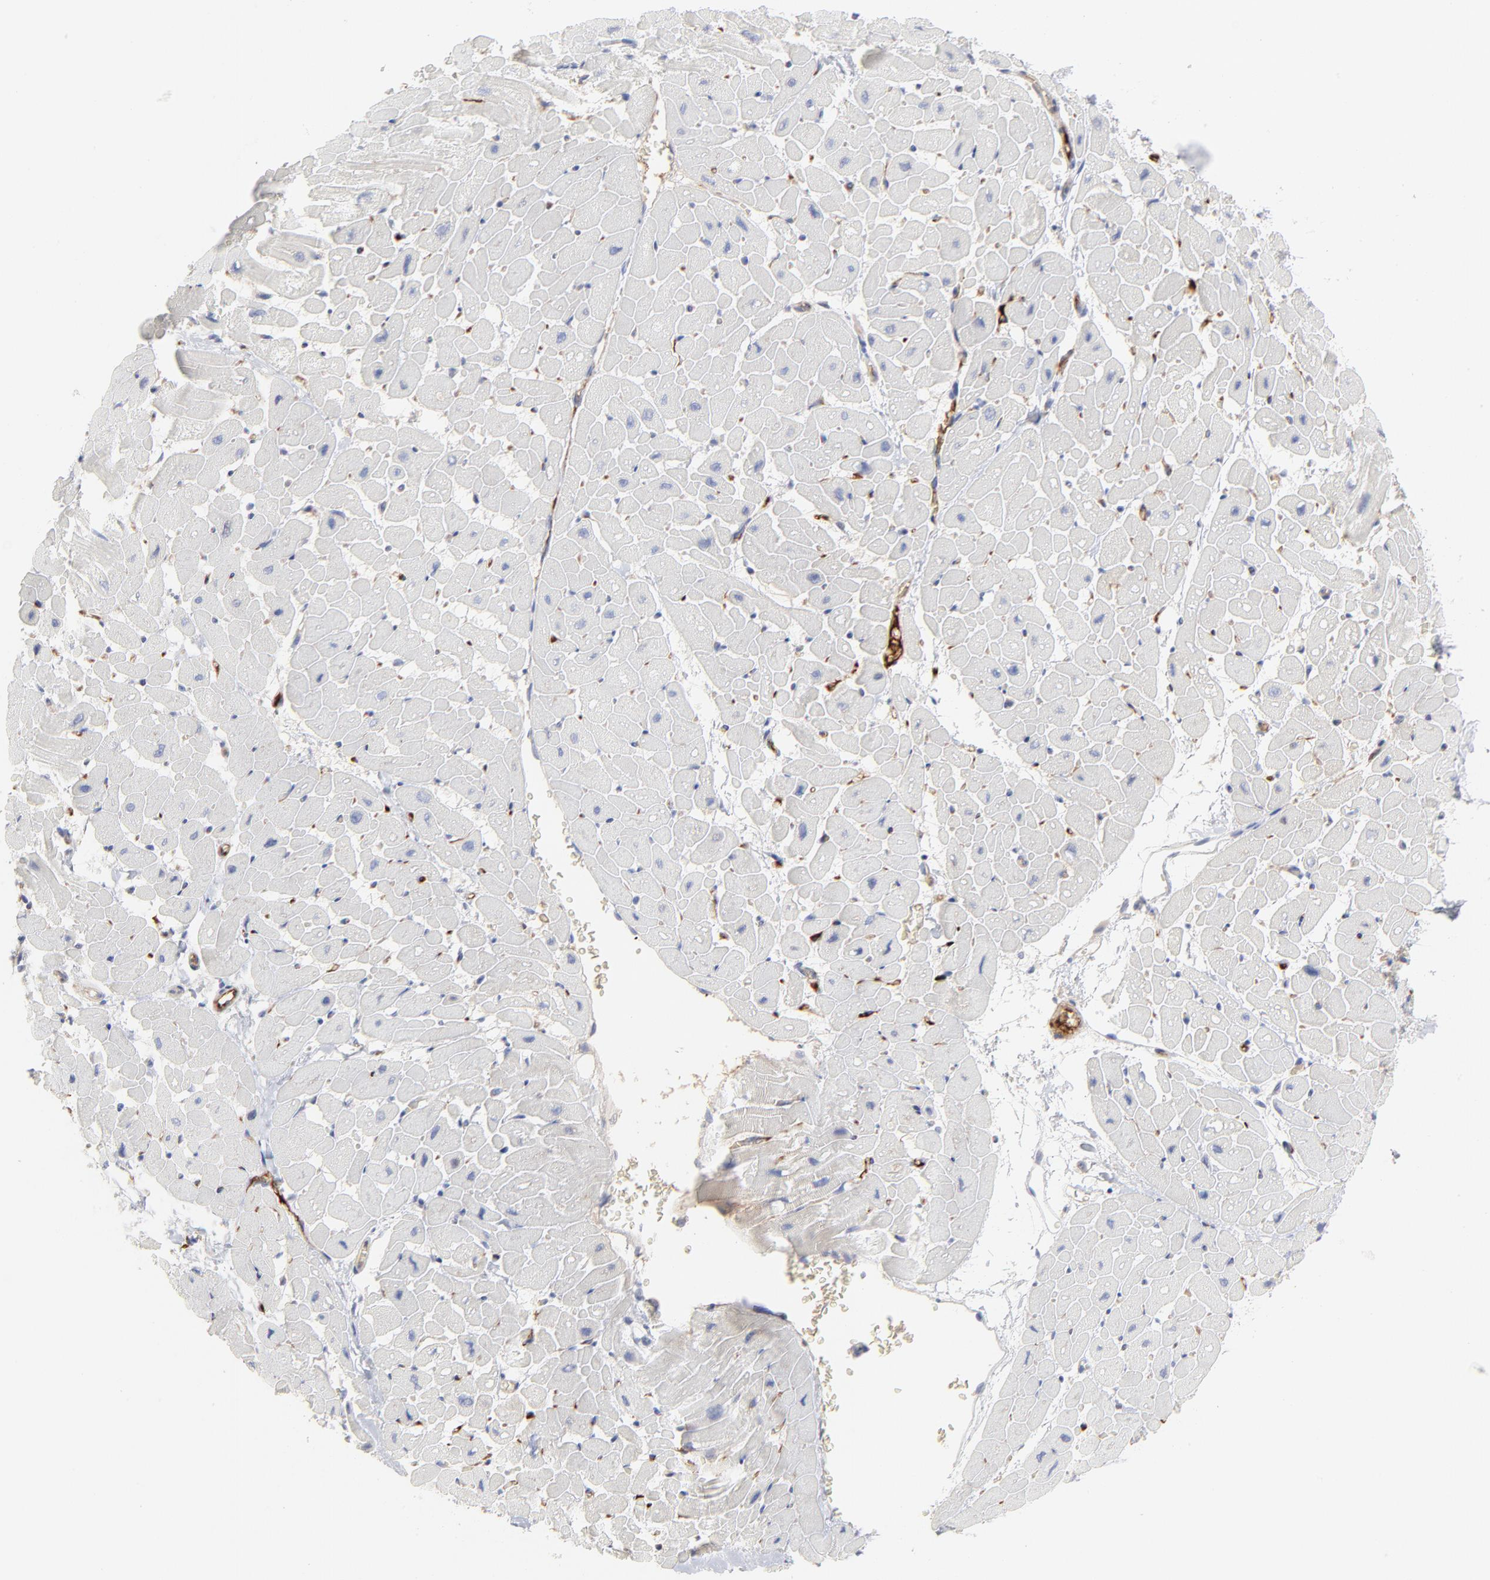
{"staining": {"intensity": "negative", "quantity": "none", "location": "none"}, "tissue": "heart muscle", "cell_type": "Cardiomyocytes", "image_type": "normal", "snomed": [{"axis": "morphology", "description": "Normal tissue, NOS"}, {"axis": "topography", "description": "Heart"}], "caption": "Immunohistochemical staining of unremarkable heart muscle reveals no significant expression in cardiomyocytes. (DAB (3,3'-diaminobenzidine) immunohistochemistry, high magnification).", "gene": "CCR3", "patient": {"sex": "male", "age": 45}}